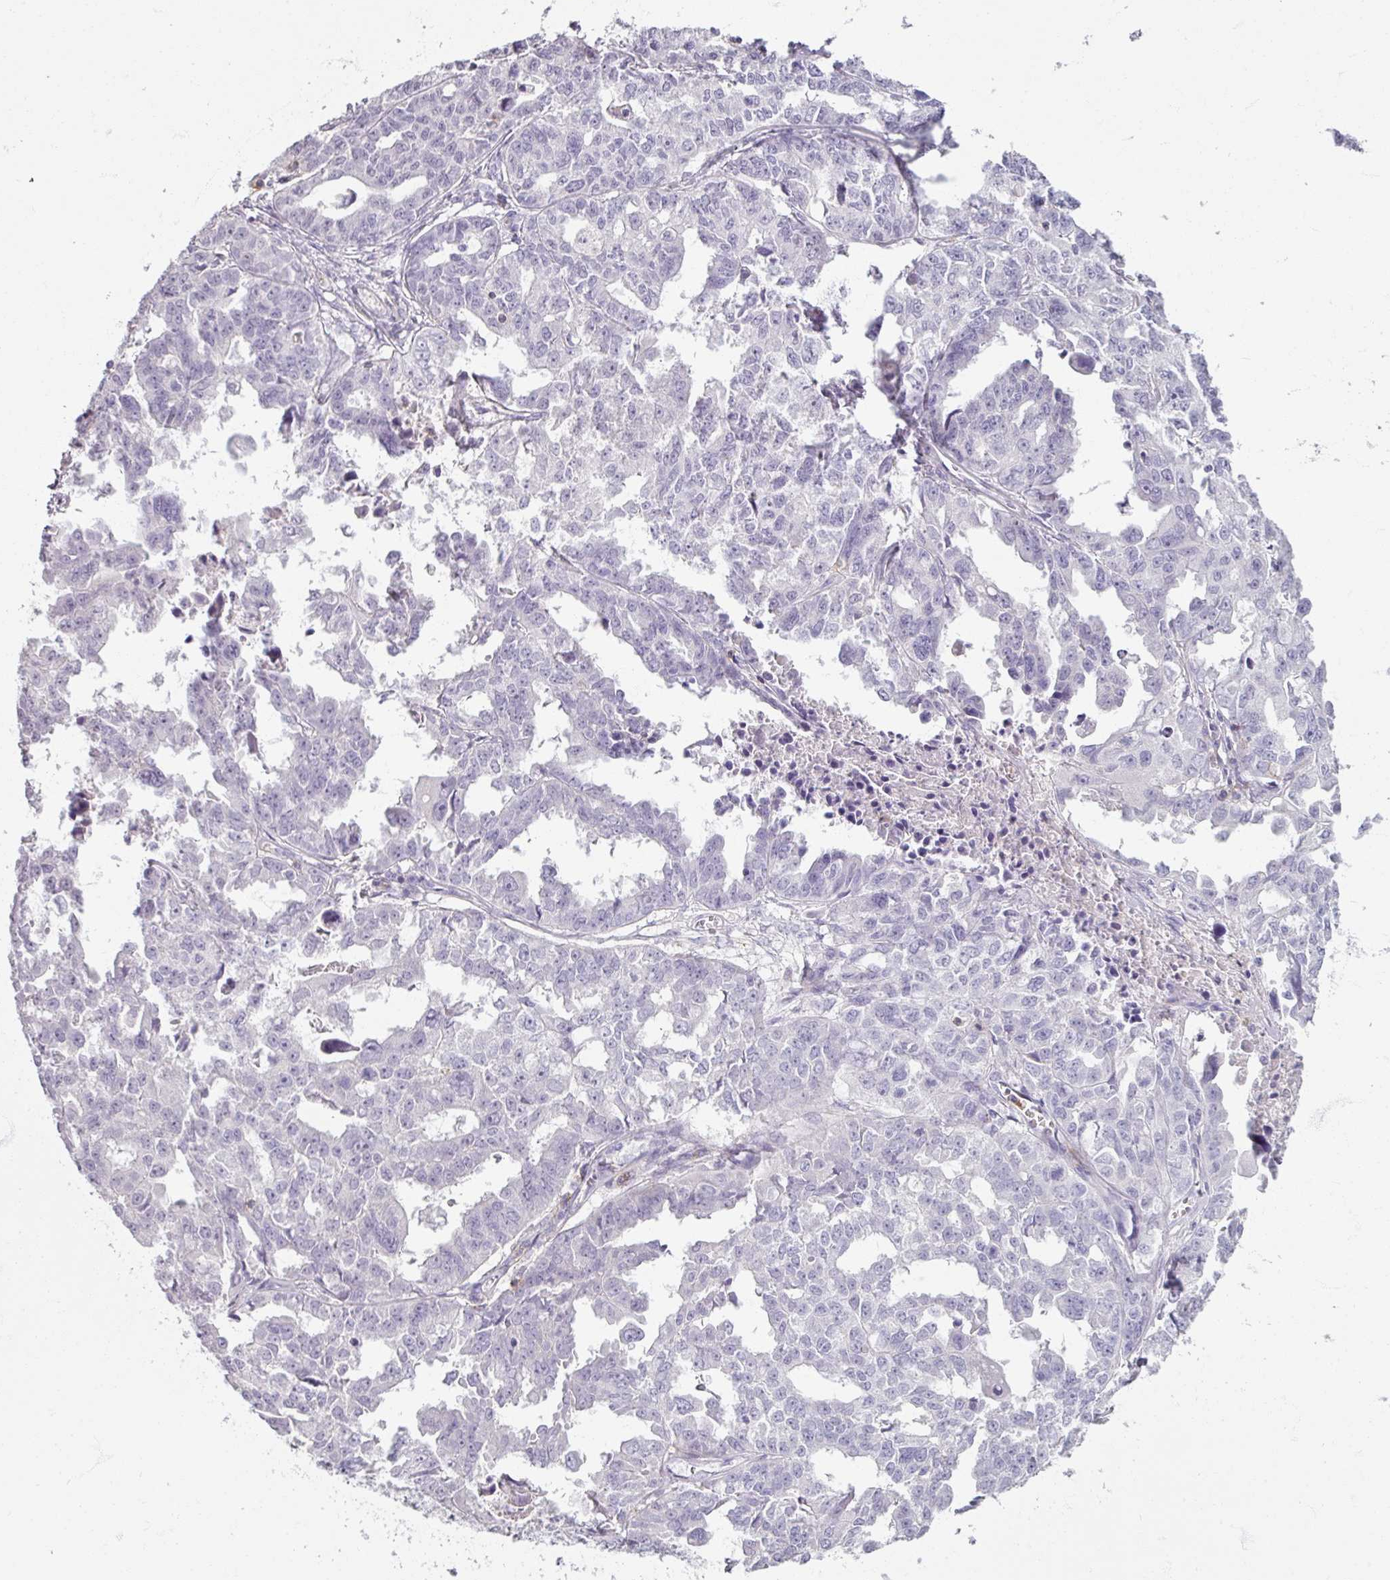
{"staining": {"intensity": "negative", "quantity": "none", "location": "none"}, "tissue": "ovarian cancer", "cell_type": "Tumor cells", "image_type": "cancer", "snomed": [{"axis": "morphology", "description": "Adenocarcinoma, NOS"}, {"axis": "morphology", "description": "Carcinoma, endometroid"}, {"axis": "topography", "description": "Ovary"}], "caption": "High magnification brightfield microscopy of ovarian cancer (endometroid carcinoma) stained with DAB (brown) and counterstained with hematoxylin (blue): tumor cells show no significant staining. Nuclei are stained in blue.", "gene": "PTPRC", "patient": {"sex": "female", "age": 72}}